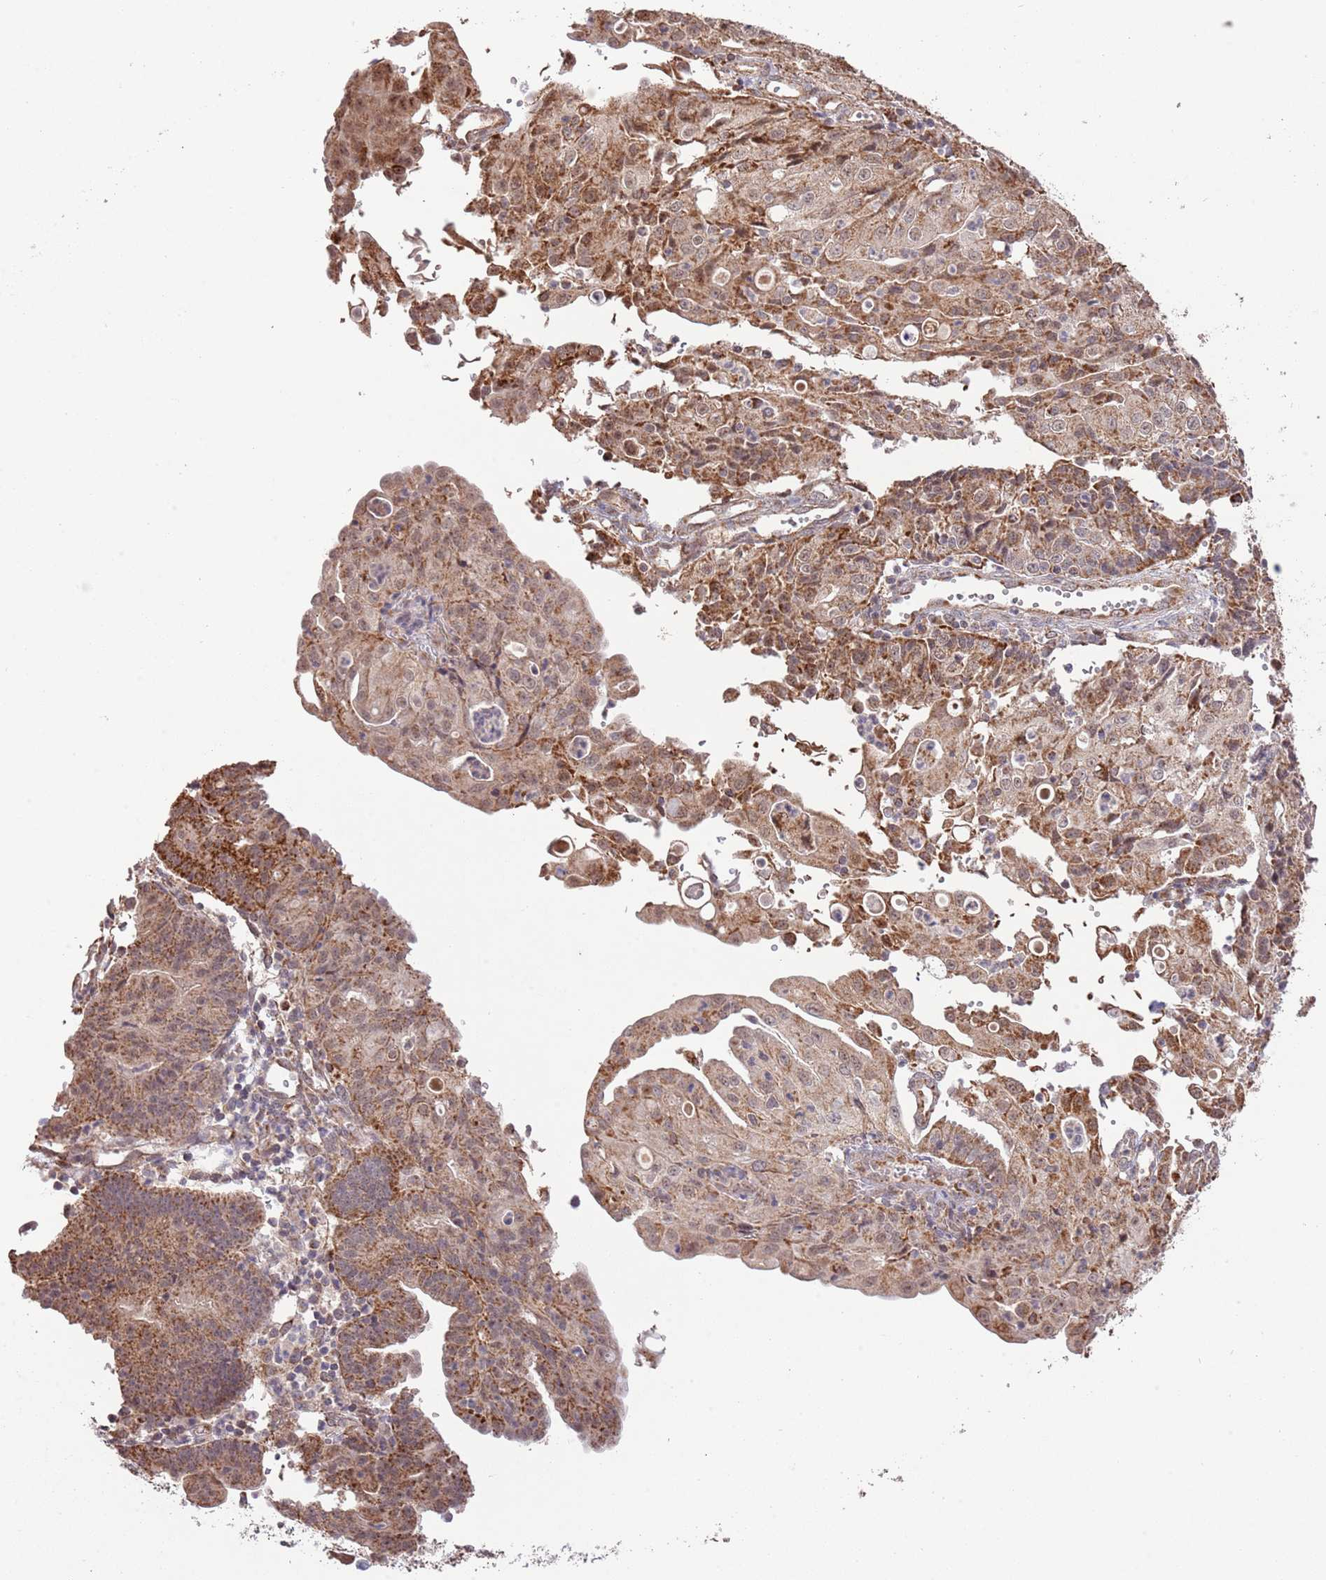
{"staining": {"intensity": "moderate", "quantity": "25%-75%", "location": "cytoplasmic/membranous"}, "tissue": "endometrial cancer", "cell_type": "Tumor cells", "image_type": "cancer", "snomed": [{"axis": "morphology", "description": "Adenocarcinoma, NOS"}, {"axis": "topography", "description": "Endometrium"}], "caption": "IHC micrograph of neoplastic tissue: endometrial adenocarcinoma stained using IHC displays medium levels of moderate protein expression localized specifically in the cytoplasmic/membranous of tumor cells, appearing as a cytoplasmic/membranous brown color.", "gene": "IVD", "patient": {"sex": "female", "age": 56}}